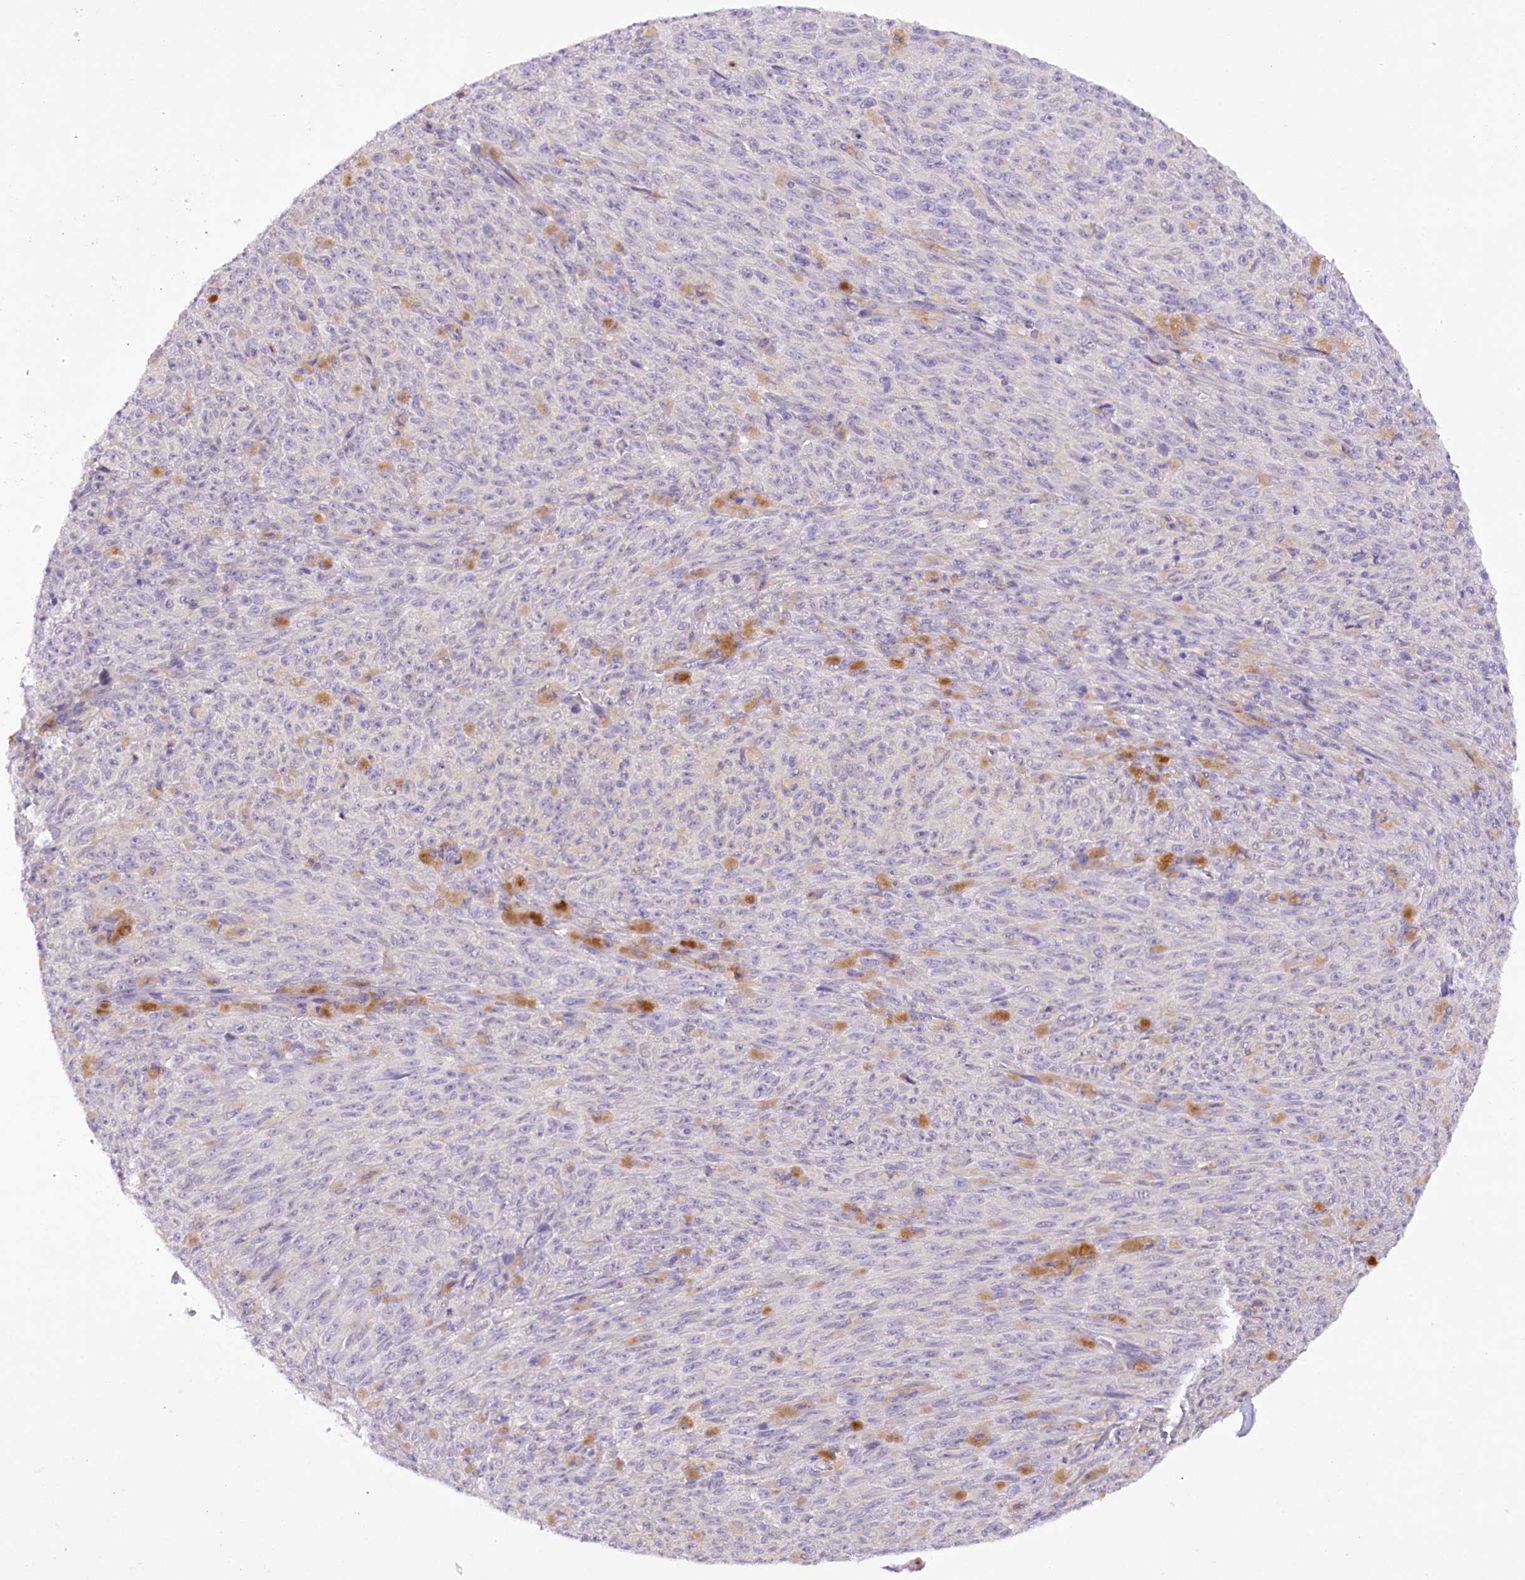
{"staining": {"intensity": "negative", "quantity": "none", "location": "none"}, "tissue": "melanoma", "cell_type": "Tumor cells", "image_type": "cancer", "snomed": [{"axis": "morphology", "description": "Malignant melanoma, NOS"}, {"axis": "topography", "description": "Skin"}], "caption": "Tumor cells show no significant protein staining in malignant melanoma. (DAB (3,3'-diaminobenzidine) immunohistochemistry, high magnification).", "gene": "DCUN1D1", "patient": {"sex": "female", "age": 82}}